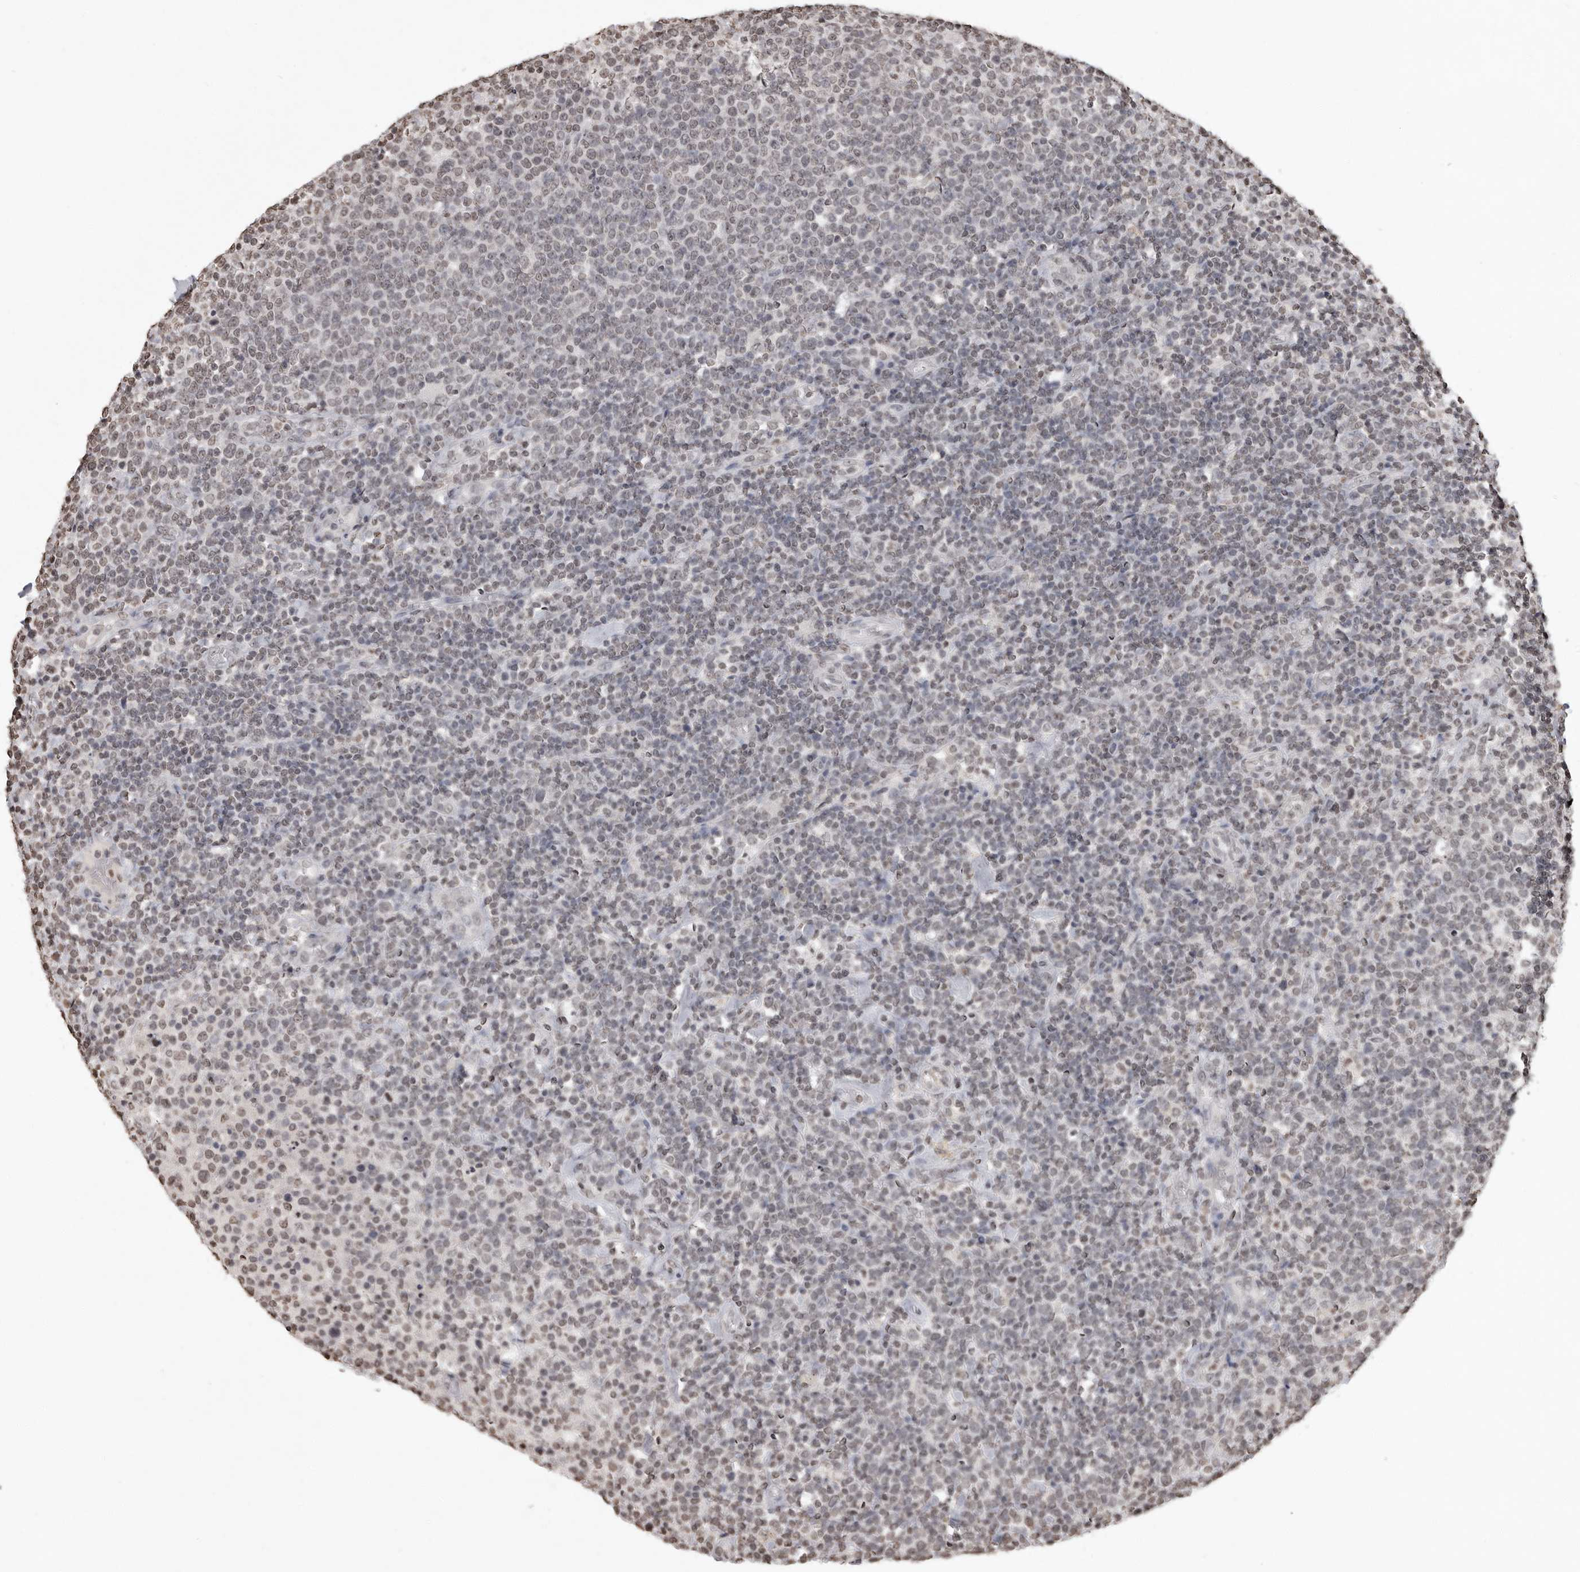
{"staining": {"intensity": "negative", "quantity": "none", "location": "none"}, "tissue": "lymphoma", "cell_type": "Tumor cells", "image_type": "cancer", "snomed": [{"axis": "morphology", "description": "Malignant lymphoma, non-Hodgkin's type, High grade"}, {"axis": "topography", "description": "Lymph node"}], "caption": "This is an immunohistochemistry (IHC) photomicrograph of lymphoma. There is no expression in tumor cells.", "gene": "WDR45", "patient": {"sex": "male", "age": 61}}